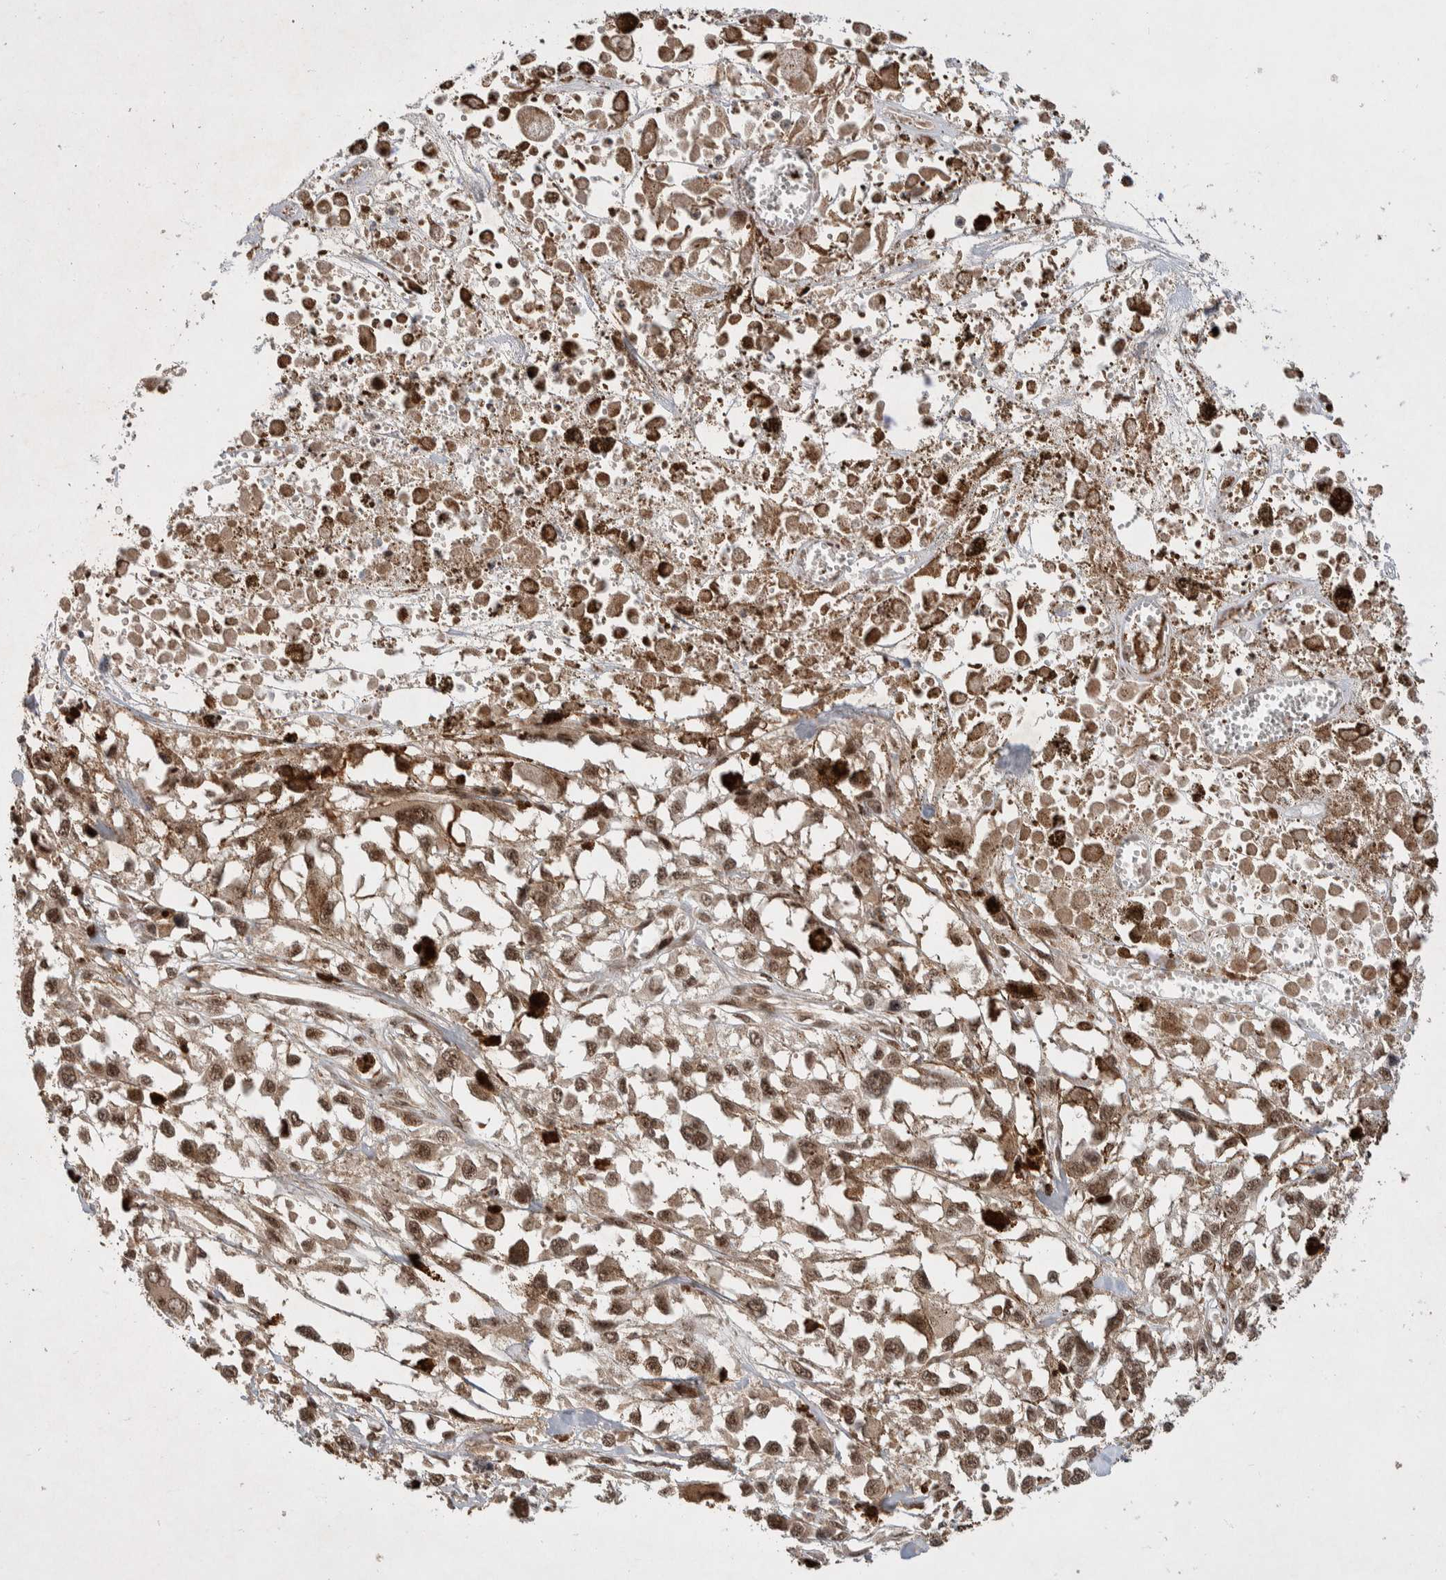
{"staining": {"intensity": "moderate", "quantity": ">75%", "location": "cytoplasmic/membranous,nuclear"}, "tissue": "melanoma", "cell_type": "Tumor cells", "image_type": "cancer", "snomed": [{"axis": "morphology", "description": "Malignant melanoma, Metastatic site"}, {"axis": "topography", "description": "Lymph node"}], "caption": "Malignant melanoma (metastatic site) was stained to show a protein in brown. There is medium levels of moderate cytoplasmic/membranous and nuclear staining in approximately >75% of tumor cells.", "gene": "TOR1B", "patient": {"sex": "male", "age": 59}}